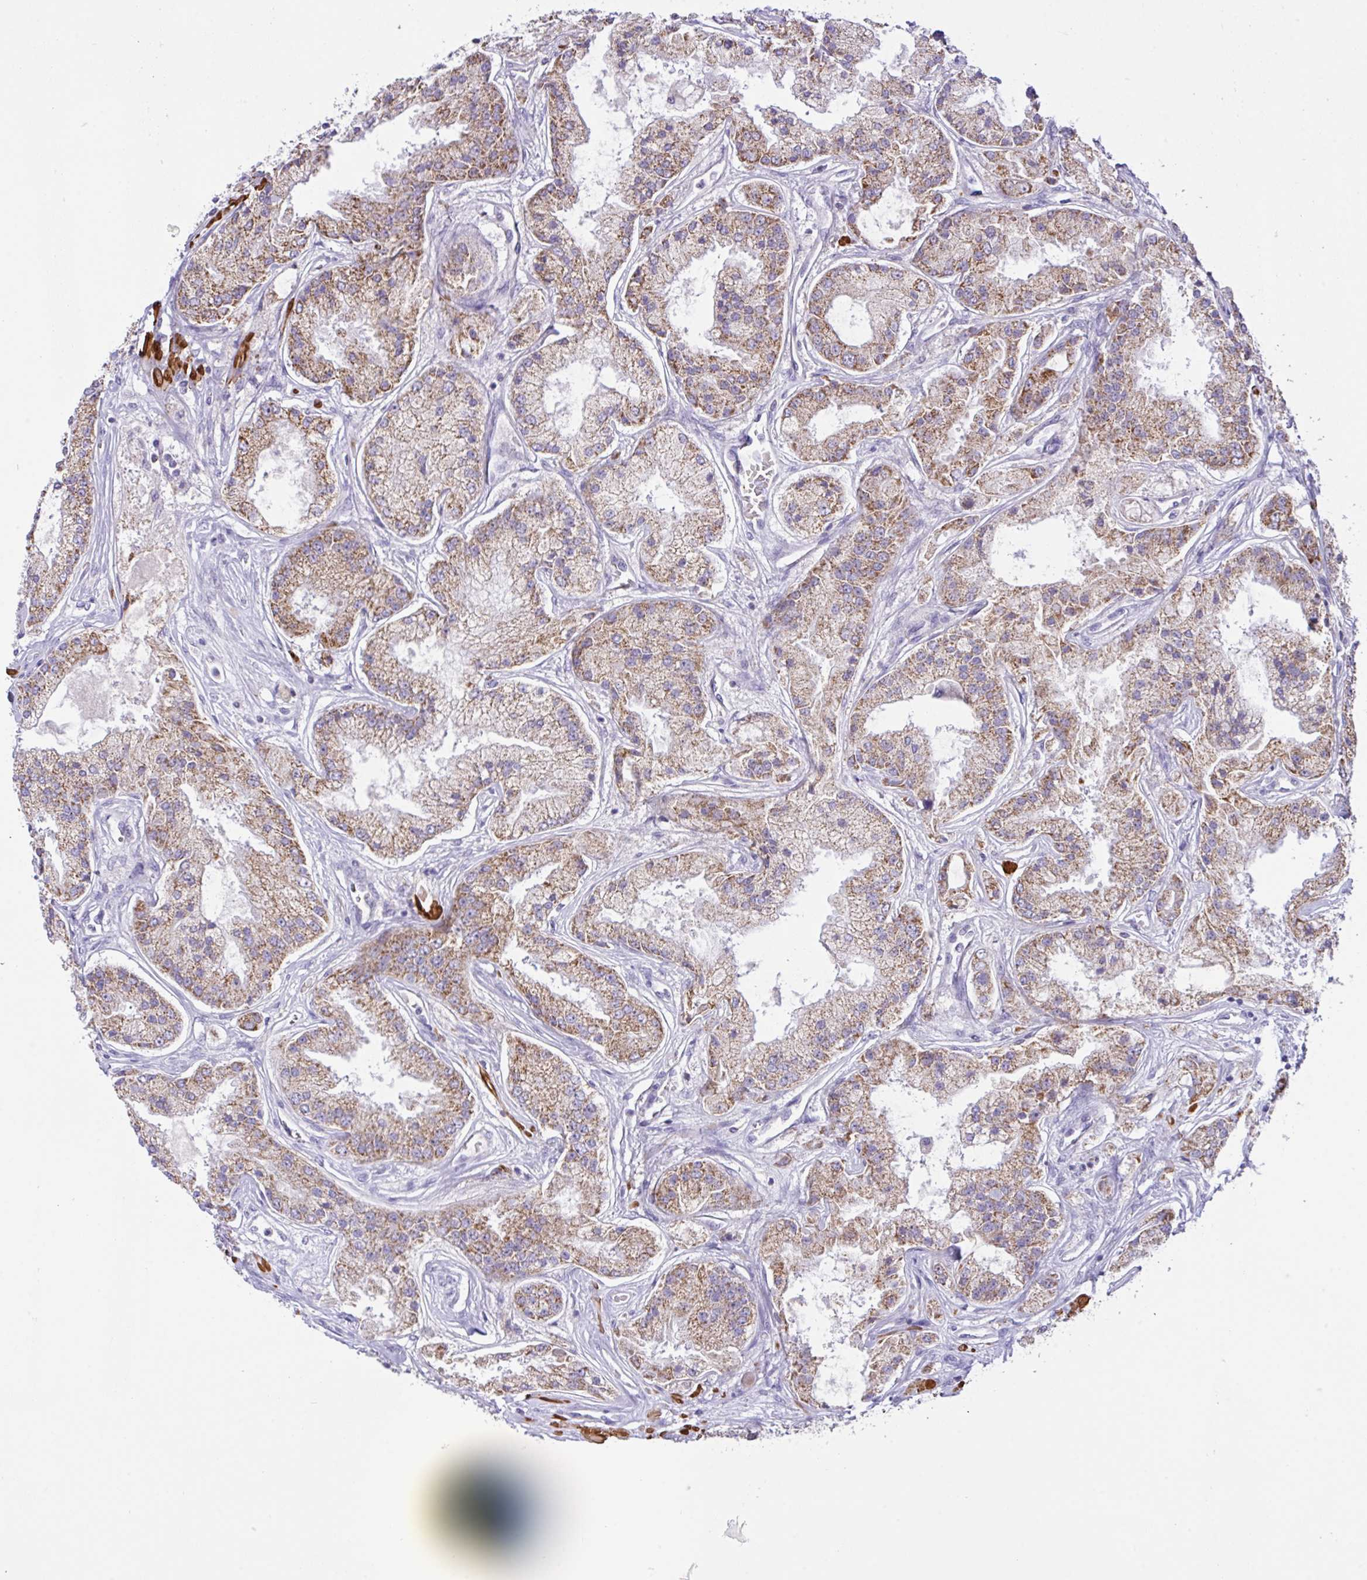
{"staining": {"intensity": "moderate", "quantity": ">75%", "location": "cytoplasmic/membranous"}, "tissue": "prostate cancer", "cell_type": "Tumor cells", "image_type": "cancer", "snomed": [{"axis": "morphology", "description": "Adenocarcinoma, High grade"}, {"axis": "topography", "description": "Prostate"}], "caption": "Prostate adenocarcinoma (high-grade) stained for a protein reveals moderate cytoplasmic/membranous positivity in tumor cells. The staining was performed using DAB (3,3'-diaminobenzidine), with brown indicating positive protein expression. Nuclei are stained blue with hematoxylin.", "gene": "CHDH", "patient": {"sex": "male", "age": 67}}